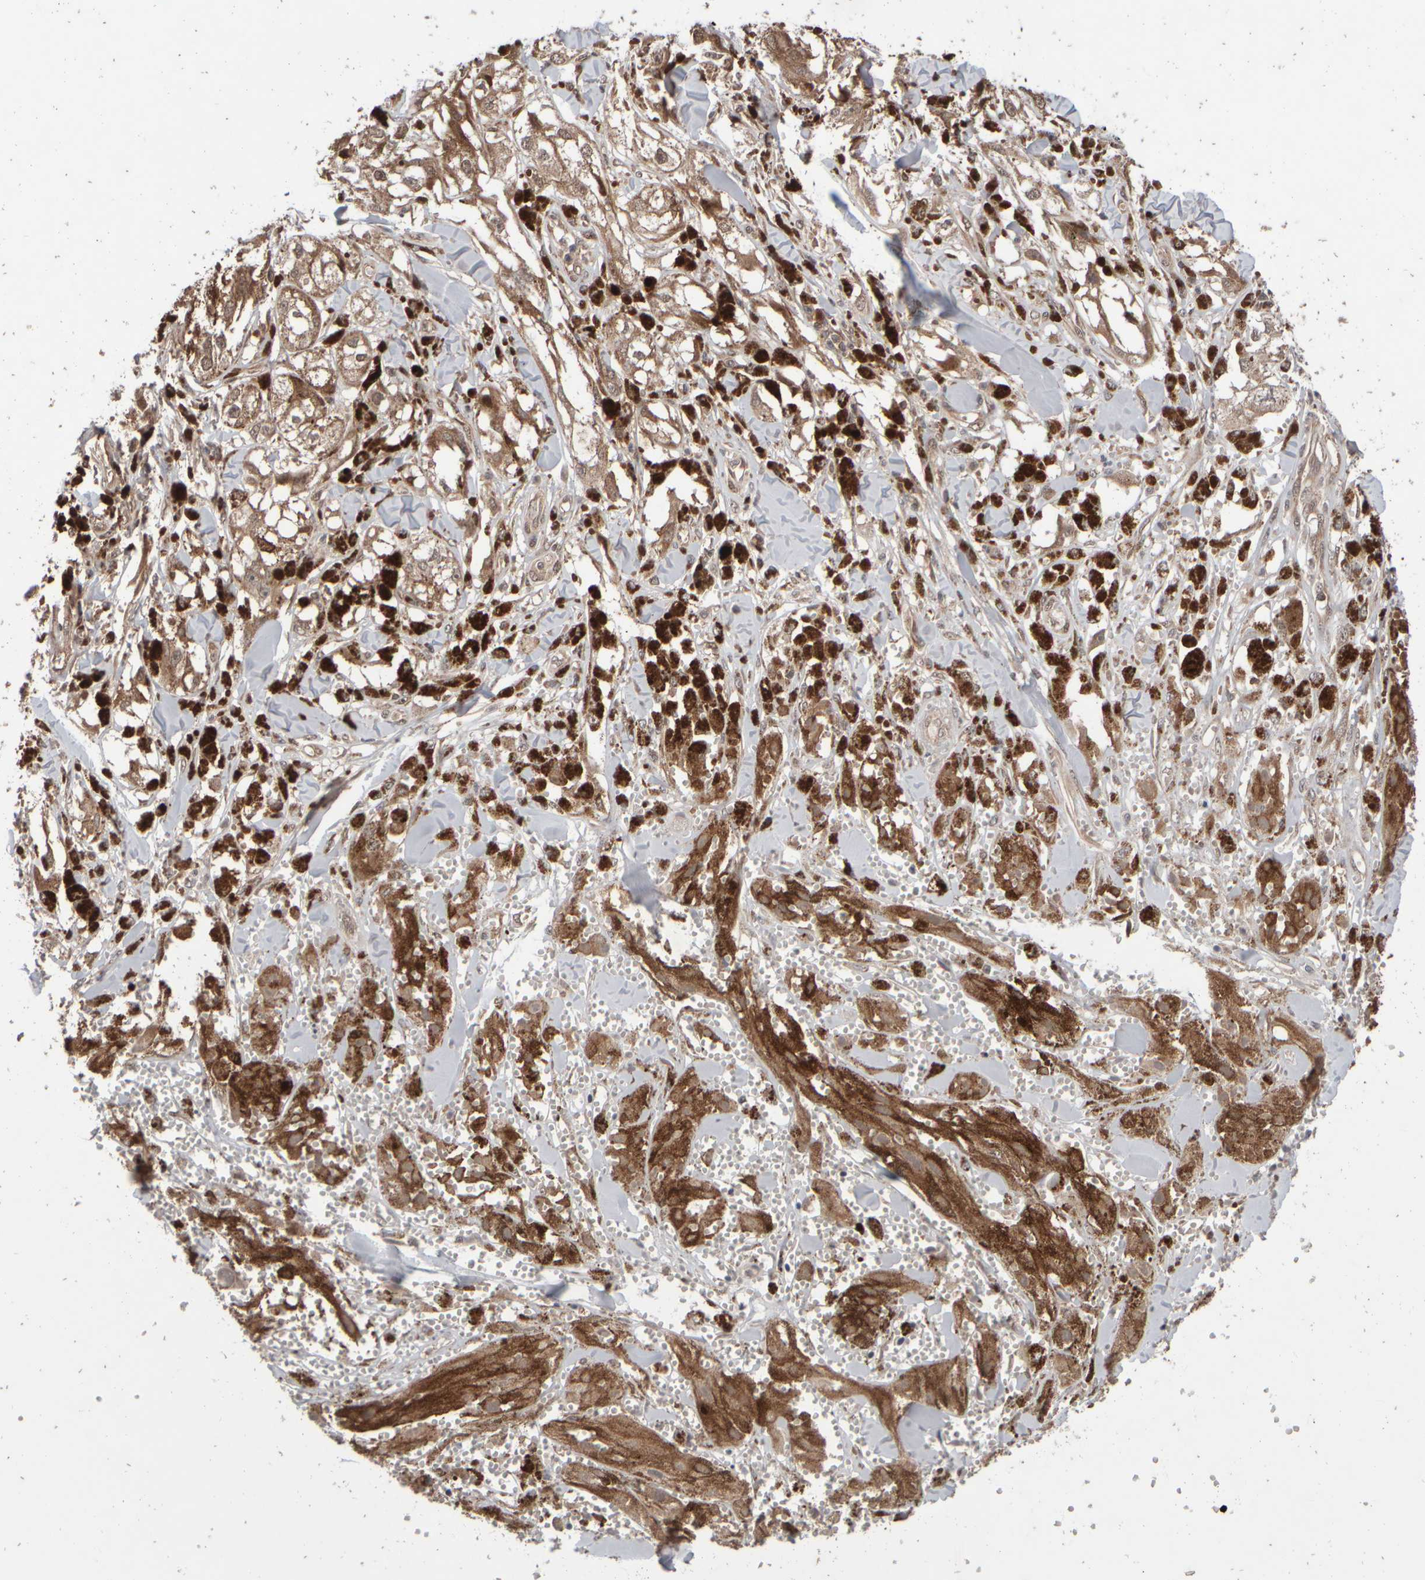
{"staining": {"intensity": "moderate", "quantity": ">75%", "location": "cytoplasmic/membranous"}, "tissue": "melanoma", "cell_type": "Tumor cells", "image_type": "cancer", "snomed": [{"axis": "morphology", "description": "Malignant melanoma, NOS"}, {"axis": "topography", "description": "Skin"}], "caption": "Malignant melanoma stained with a brown dye displays moderate cytoplasmic/membranous positive expression in about >75% of tumor cells.", "gene": "ABHD11", "patient": {"sex": "male", "age": 88}}